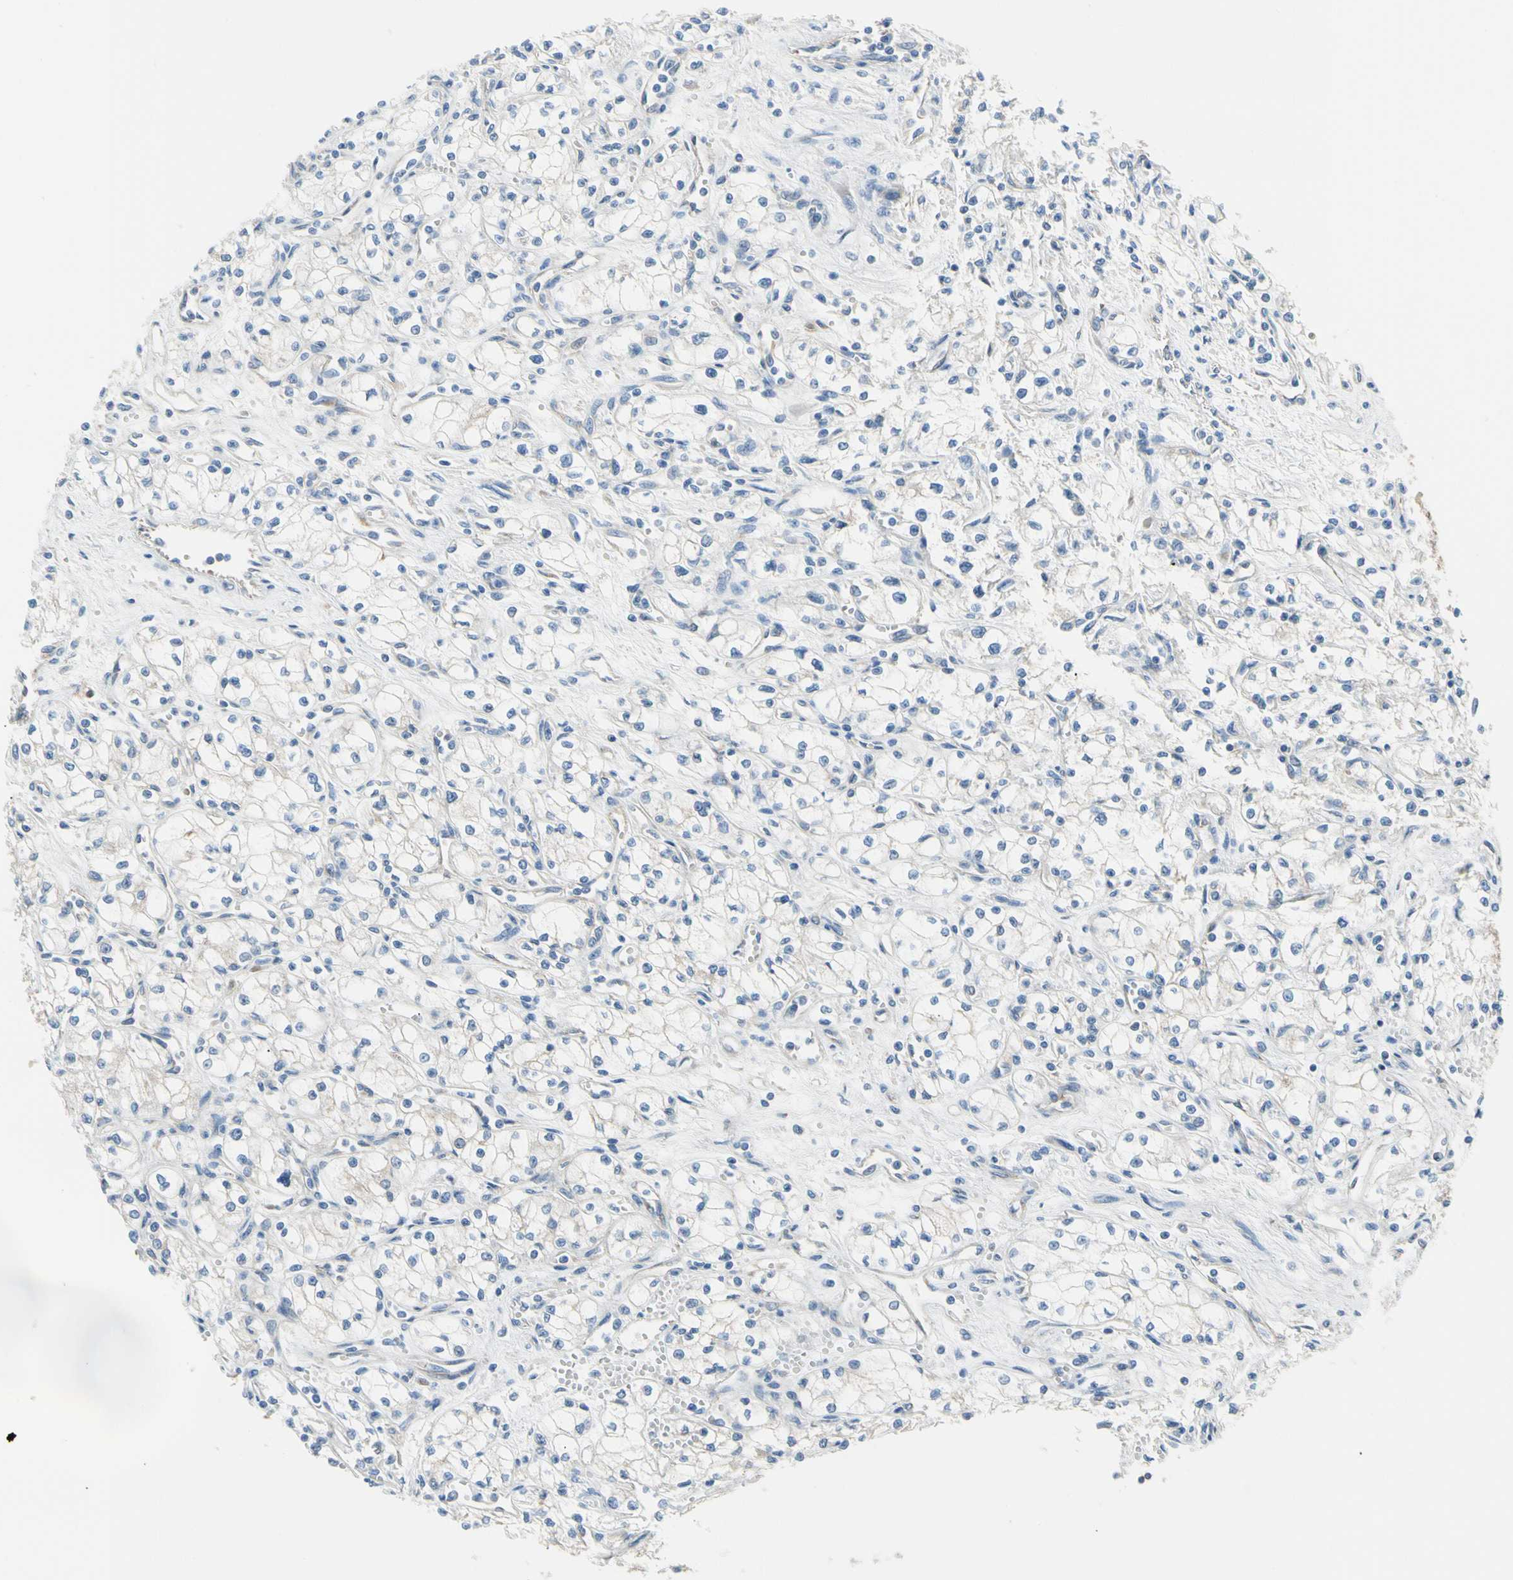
{"staining": {"intensity": "negative", "quantity": "none", "location": "none"}, "tissue": "renal cancer", "cell_type": "Tumor cells", "image_type": "cancer", "snomed": [{"axis": "morphology", "description": "Normal tissue, NOS"}, {"axis": "morphology", "description": "Adenocarcinoma, NOS"}, {"axis": "topography", "description": "Kidney"}], "caption": "Protein analysis of renal cancer reveals no significant staining in tumor cells.", "gene": "GPHN", "patient": {"sex": "male", "age": 59}}